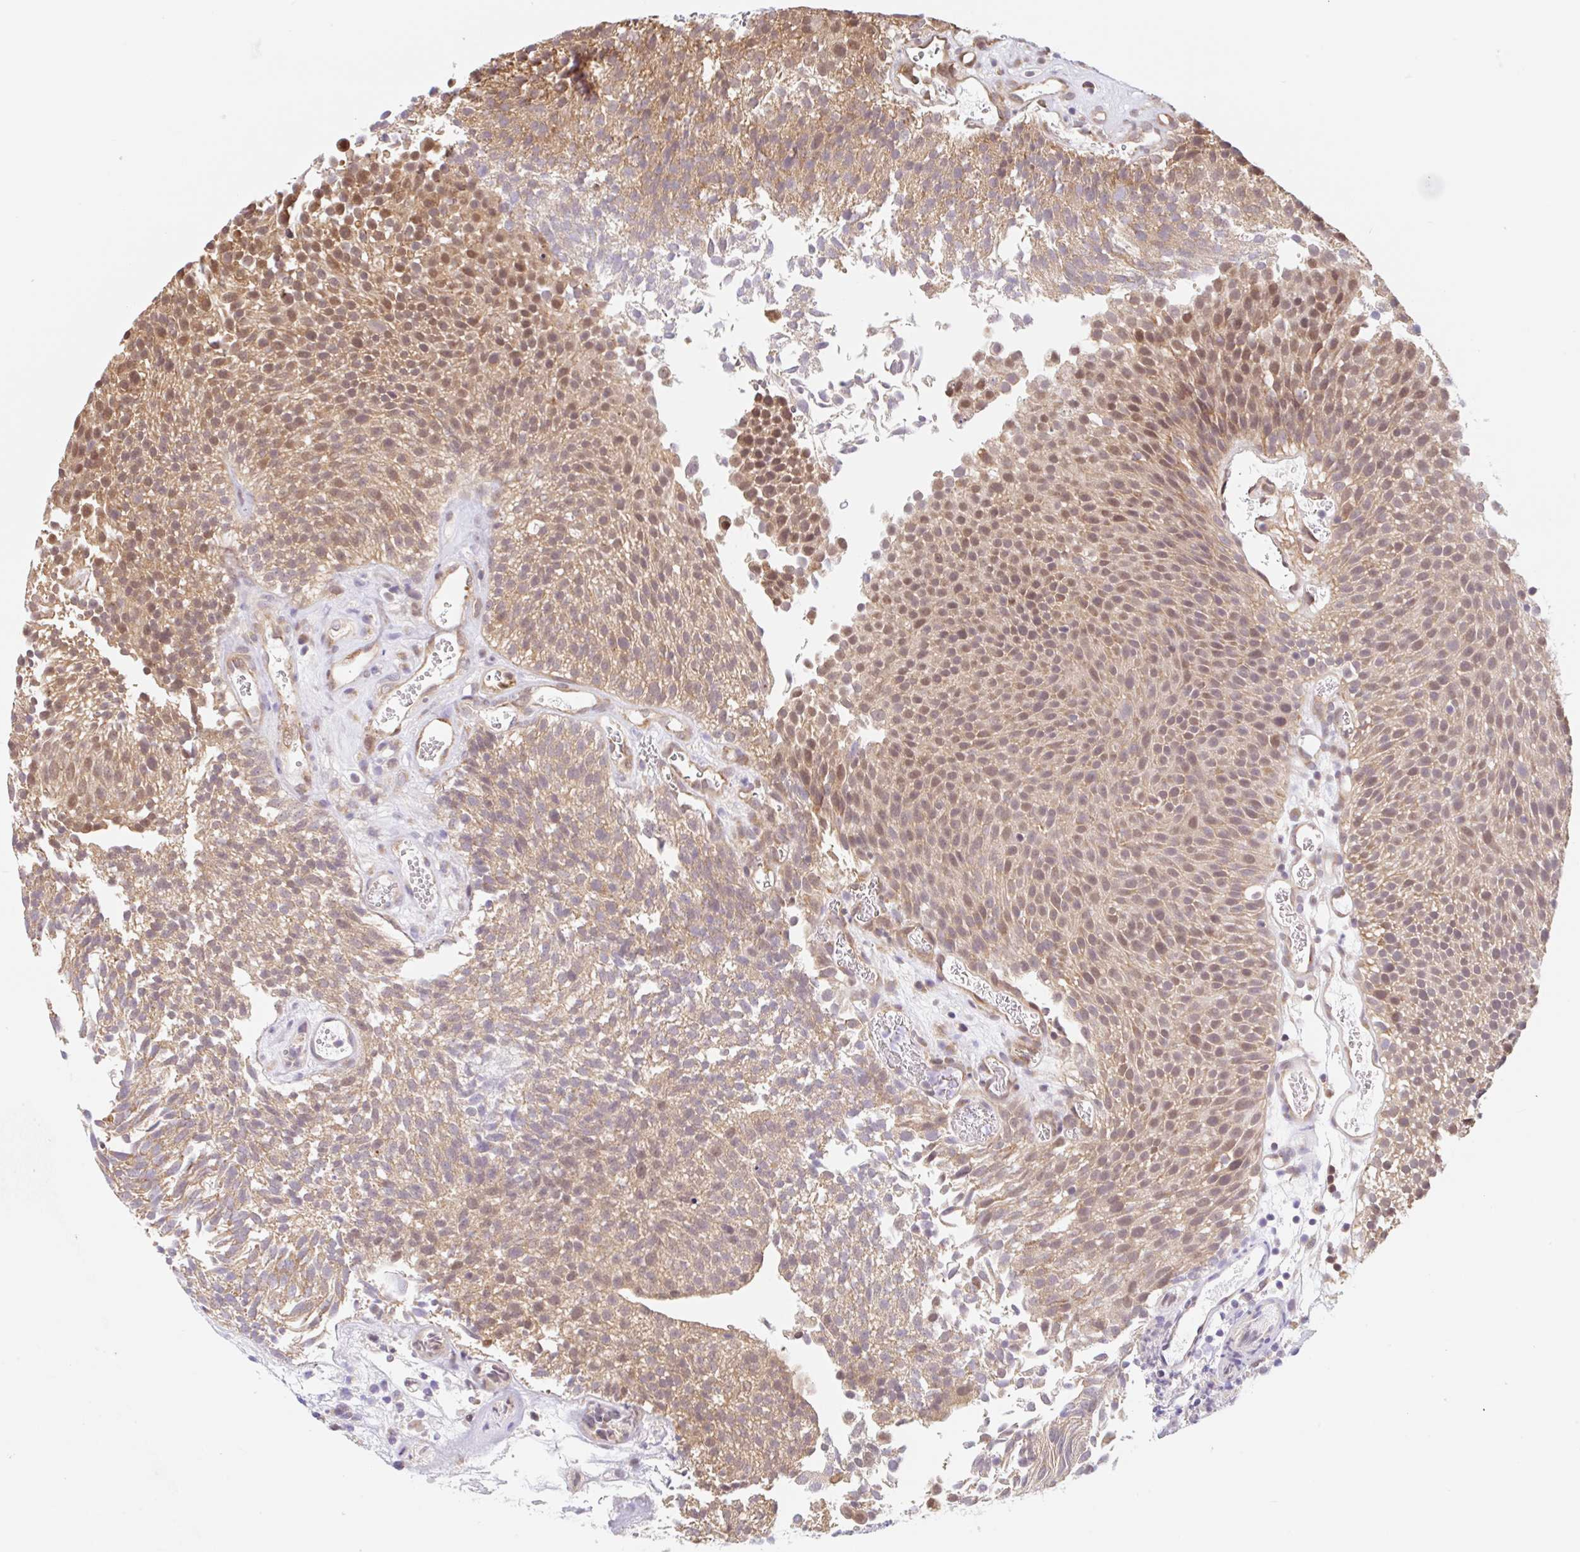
{"staining": {"intensity": "moderate", "quantity": "25%-75%", "location": "cytoplasmic/membranous,nuclear"}, "tissue": "urothelial cancer", "cell_type": "Tumor cells", "image_type": "cancer", "snomed": [{"axis": "morphology", "description": "Urothelial carcinoma, Low grade"}, {"axis": "topography", "description": "Urinary bladder"}], "caption": "Brown immunohistochemical staining in urothelial carcinoma (low-grade) reveals moderate cytoplasmic/membranous and nuclear expression in about 25%-75% of tumor cells.", "gene": "TBPL2", "patient": {"sex": "female", "age": 79}}